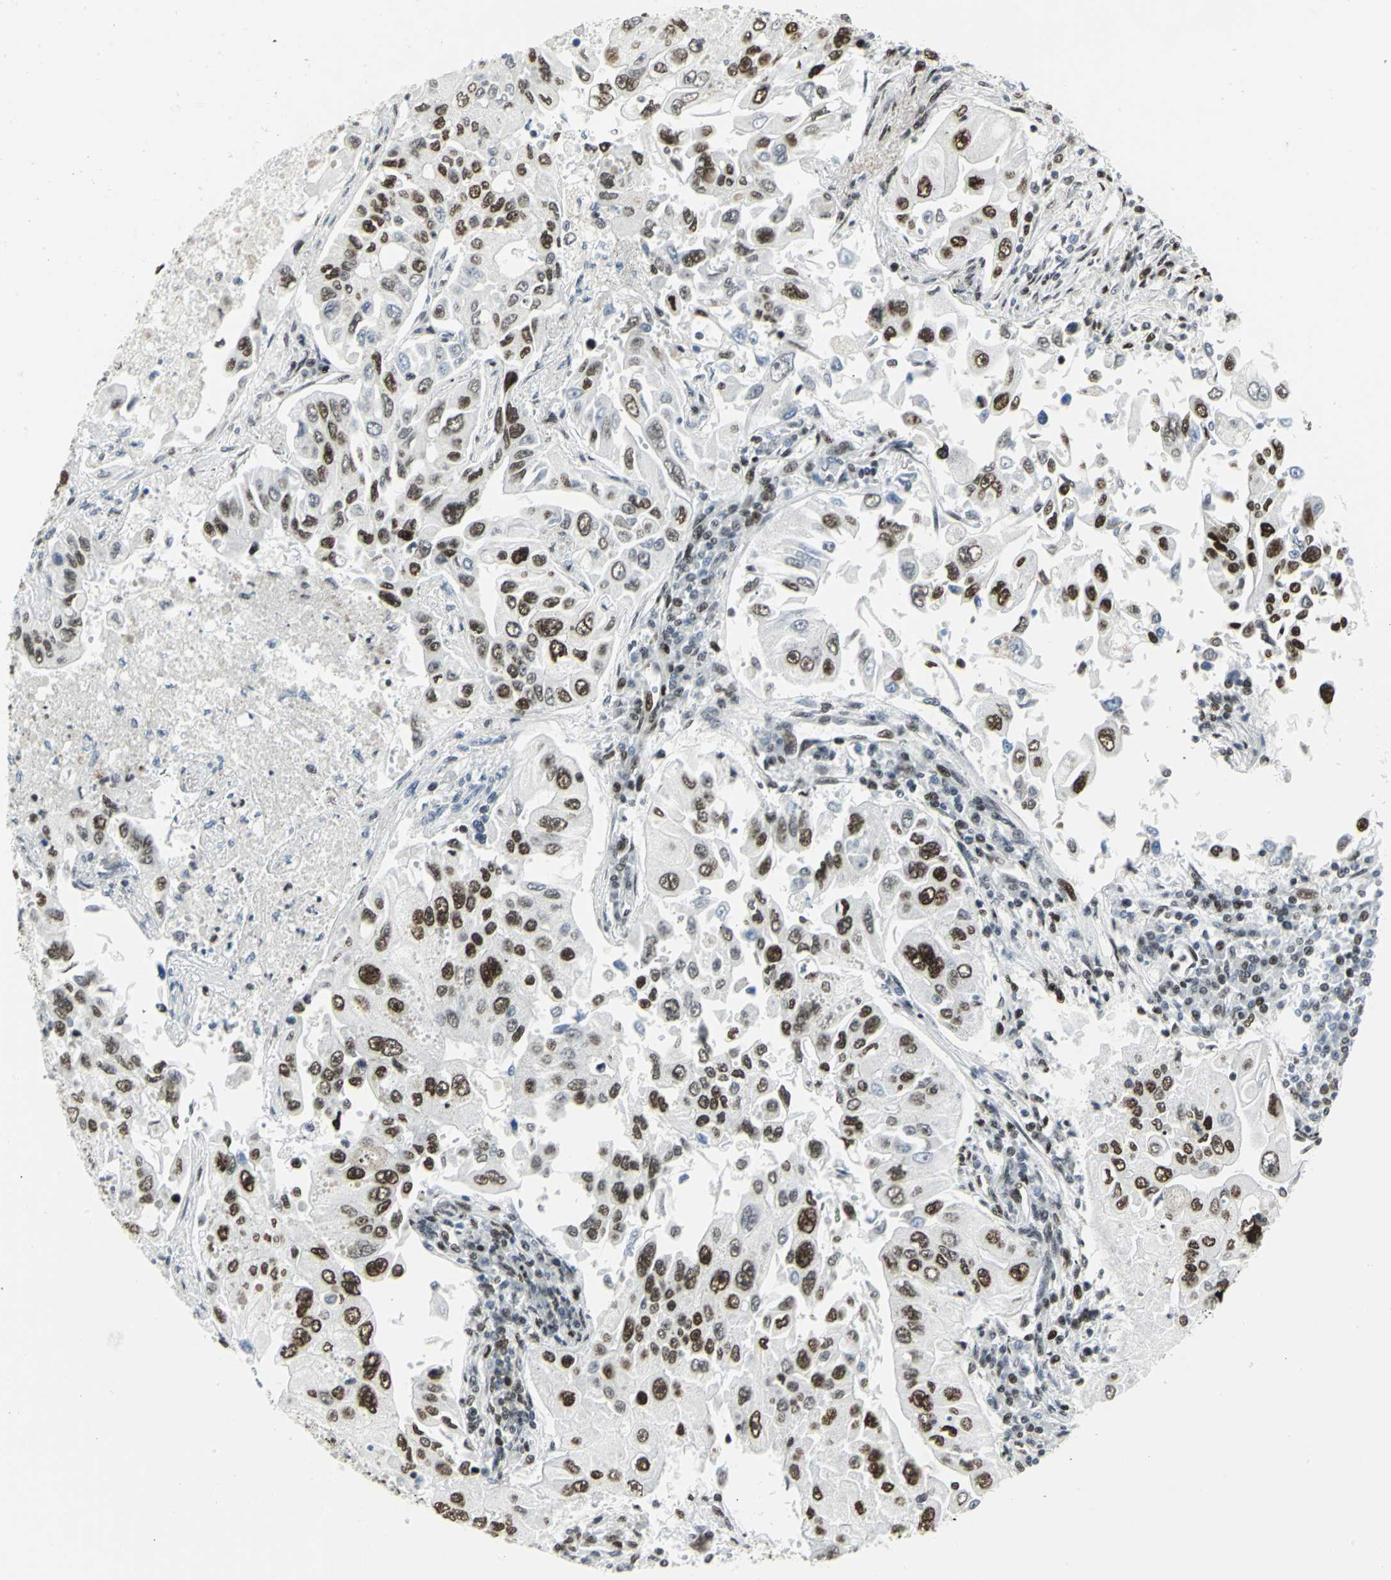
{"staining": {"intensity": "strong", "quantity": ">75%", "location": "nuclear"}, "tissue": "lung cancer", "cell_type": "Tumor cells", "image_type": "cancer", "snomed": [{"axis": "morphology", "description": "Adenocarcinoma, NOS"}, {"axis": "topography", "description": "Lung"}], "caption": "Lung cancer (adenocarcinoma) stained with IHC displays strong nuclear positivity in about >75% of tumor cells. The protein of interest is stained brown, and the nuclei are stained in blue (DAB (3,3'-diaminobenzidine) IHC with brightfield microscopy, high magnification).", "gene": "SMARCA4", "patient": {"sex": "male", "age": 84}}